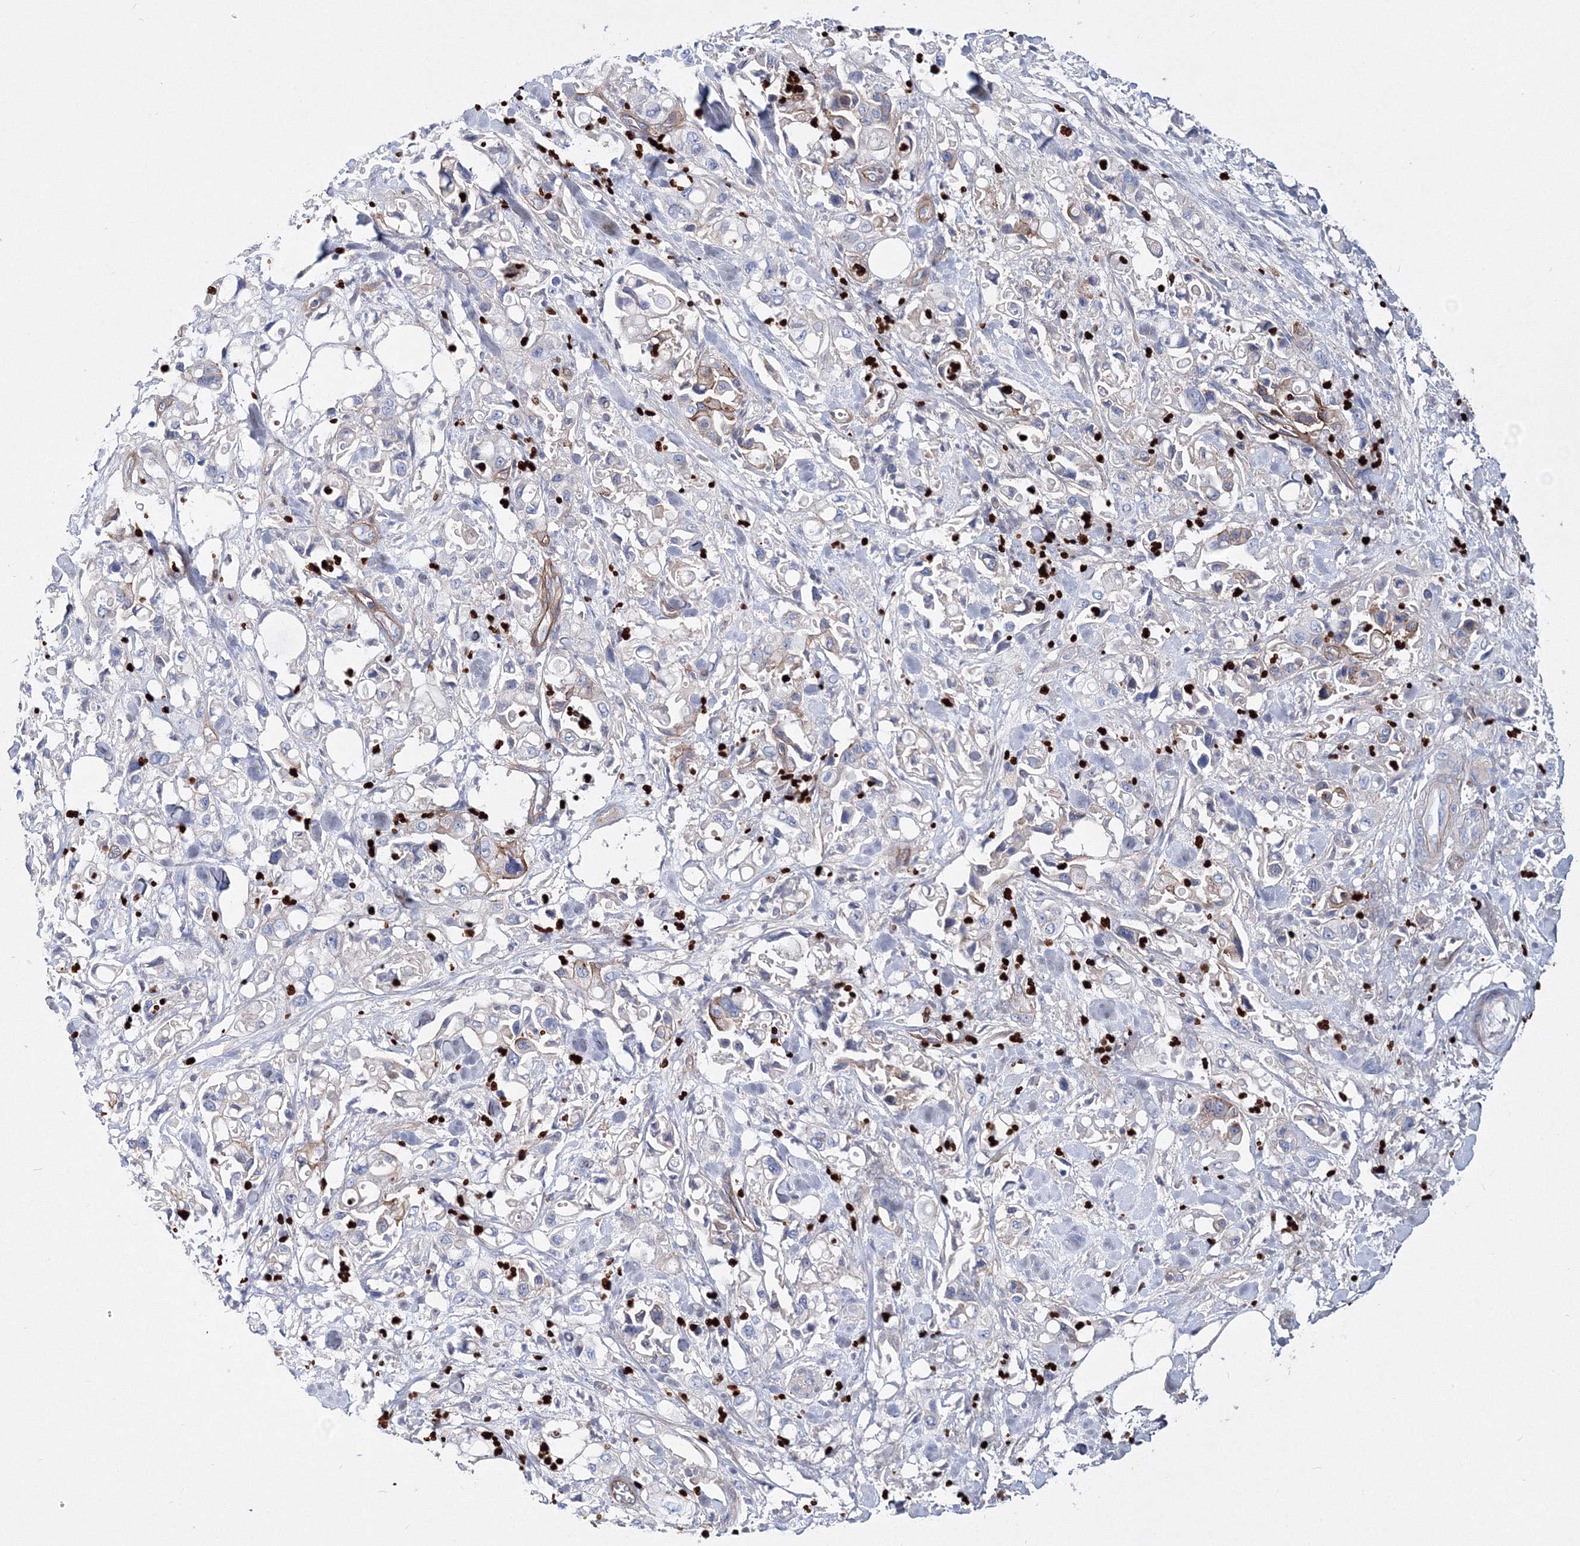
{"staining": {"intensity": "weak", "quantity": "<25%", "location": "cytoplasmic/membranous"}, "tissue": "pancreatic cancer", "cell_type": "Tumor cells", "image_type": "cancer", "snomed": [{"axis": "morphology", "description": "Adenocarcinoma, NOS"}, {"axis": "topography", "description": "Pancreas"}], "caption": "Tumor cells are negative for brown protein staining in pancreatic cancer.", "gene": "C11orf52", "patient": {"sex": "male", "age": 70}}